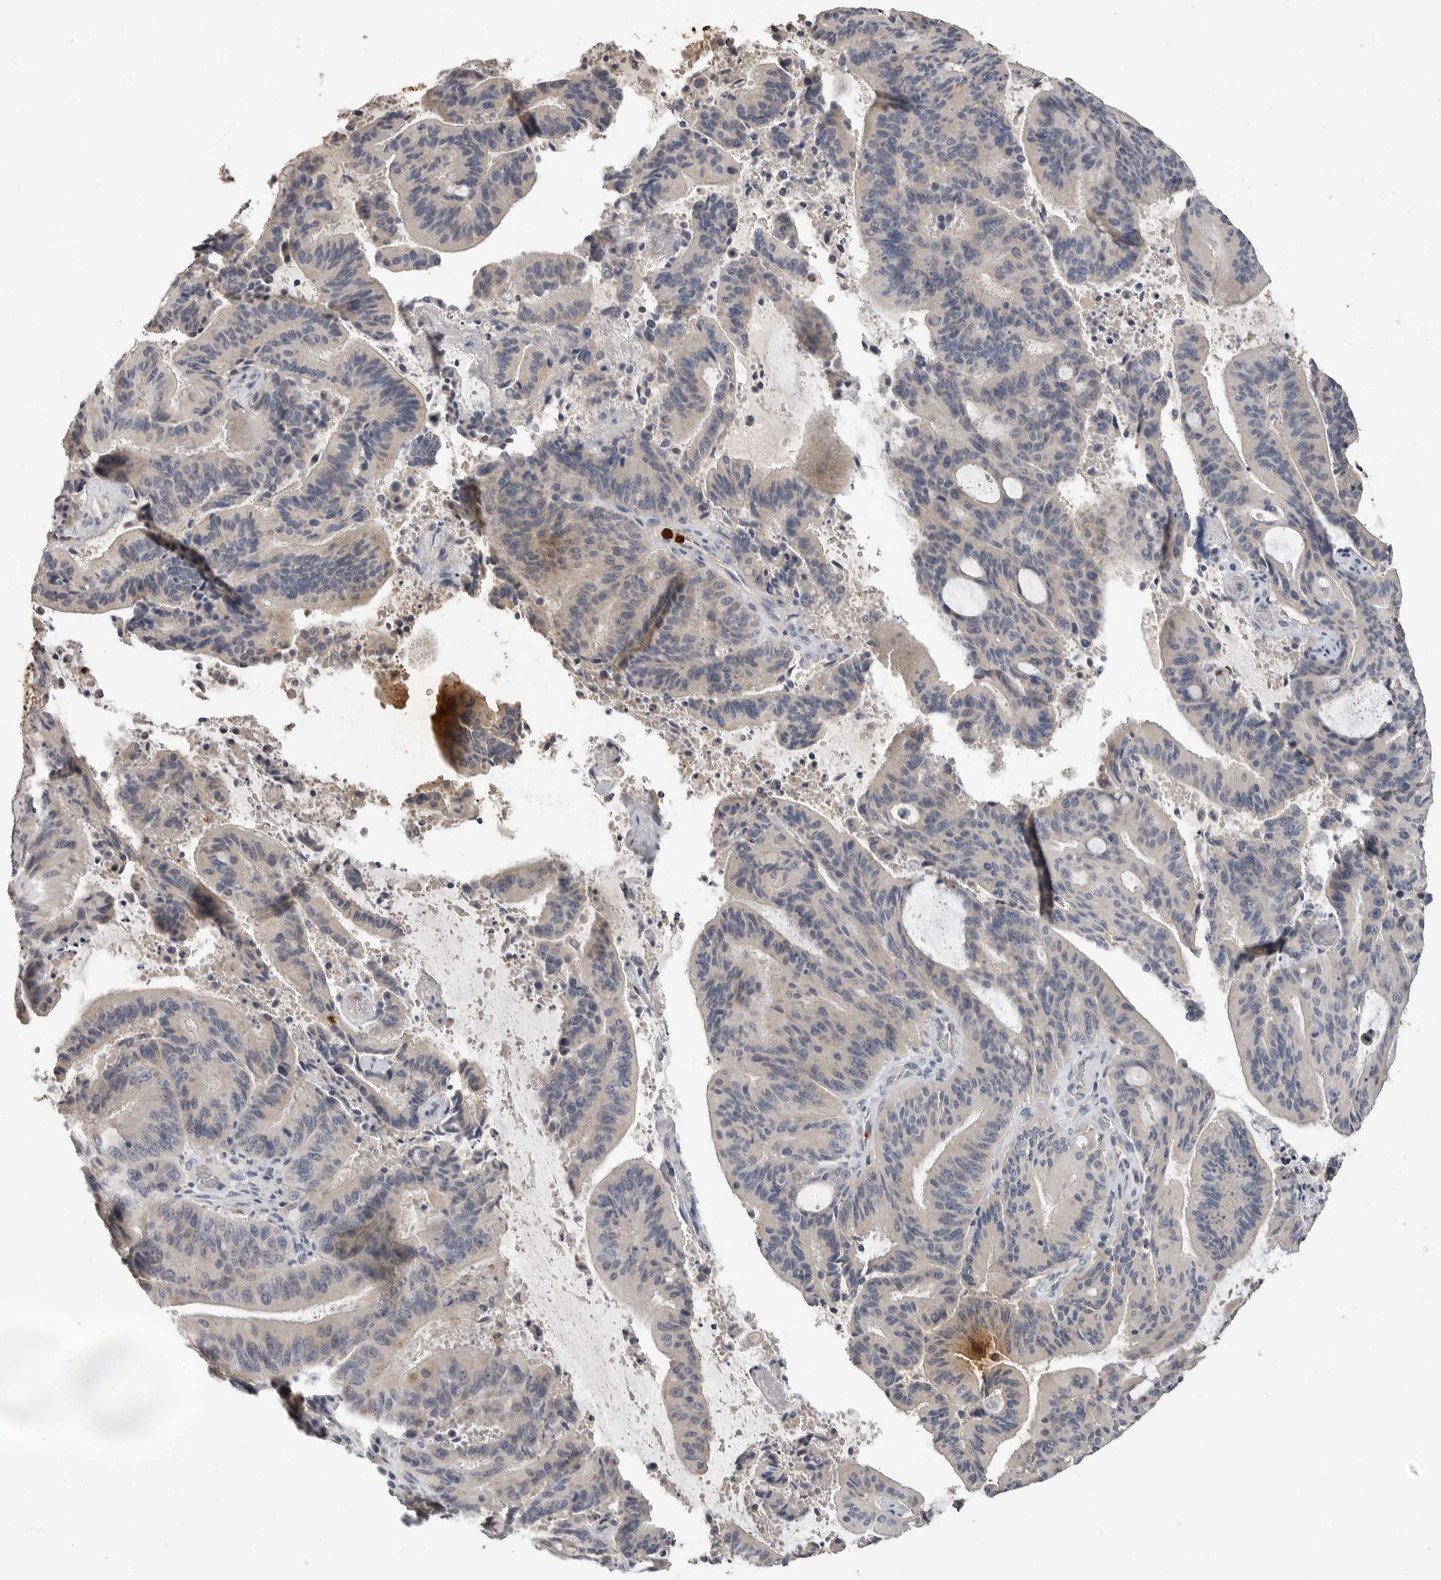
{"staining": {"intensity": "negative", "quantity": "none", "location": "none"}, "tissue": "liver cancer", "cell_type": "Tumor cells", "image_type": "cancer", "snomed": [{"axis": "morphology", "description": "Normal tissue, NOS"}, {"axis": "morphology", "description": "Cholangiocarcinoma"}, {"axis": "topography", "description": "Liver"}, {"axis": "topography", "description": "Peripheral nerve tissue"}], "caption": "DAB immunohistochemical staining of liver cancer reveals no significant expression in tumor cells.", "gene": "LTBR", "patient": {"sex": "female", "age": 73}}